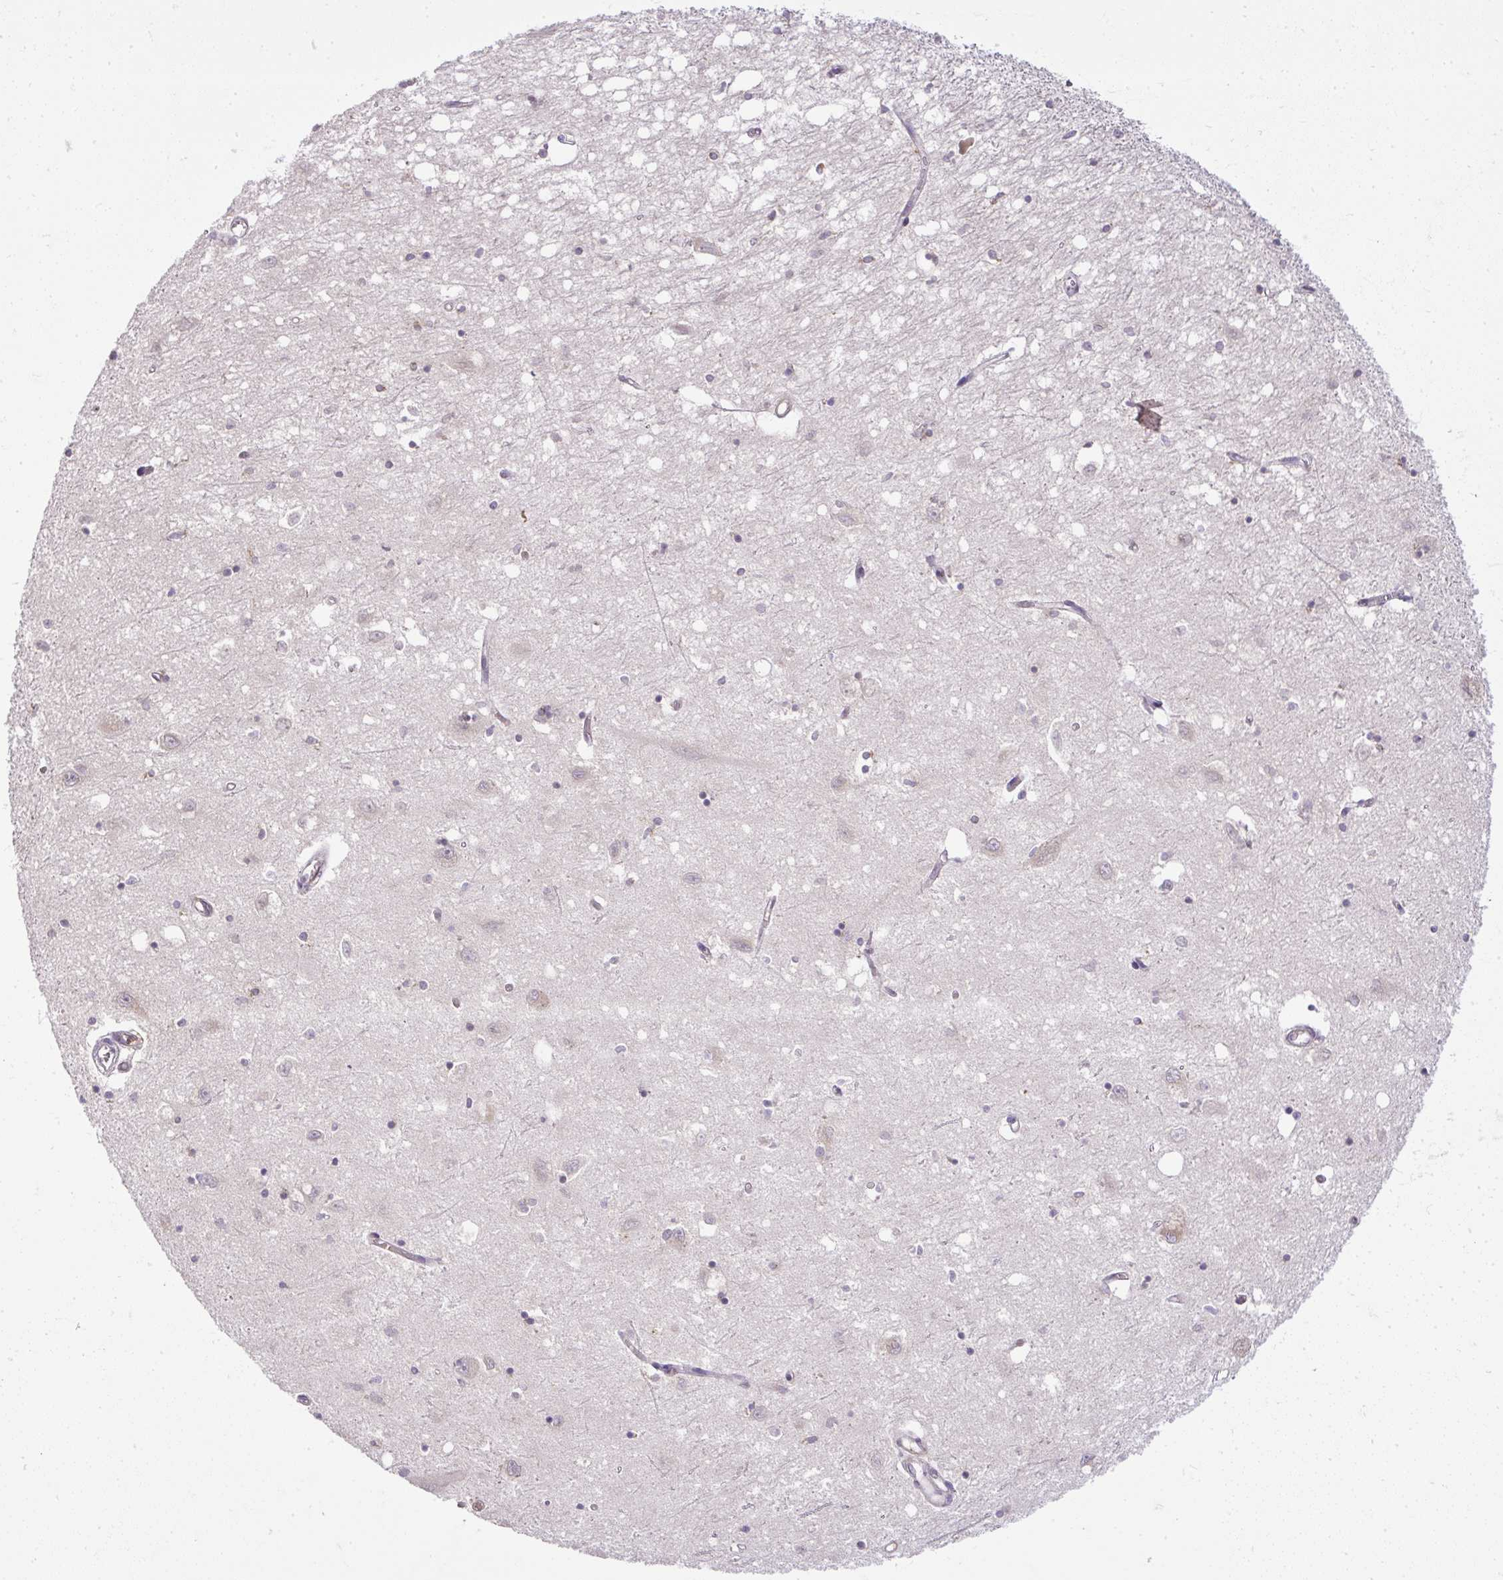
{"staining": {"intensity": "negative", "quantity": "none", "location": "none"}, "tissue": "caudate", "cell_type": "Glial cells", "image_type": "normal", "snomed": [{"axis": "morphology", "description": "Normal tissue, NOS"}, {"axis": "topography", "description": "Lateral ventricle wall"}], "caption": "High power microscopy image of an immunohistochemistry histopathology image of normal caudate, revealing no significant staining in glial cells.", "gene": "SMC4", "patient": {"sex": "male", "age": 70}}